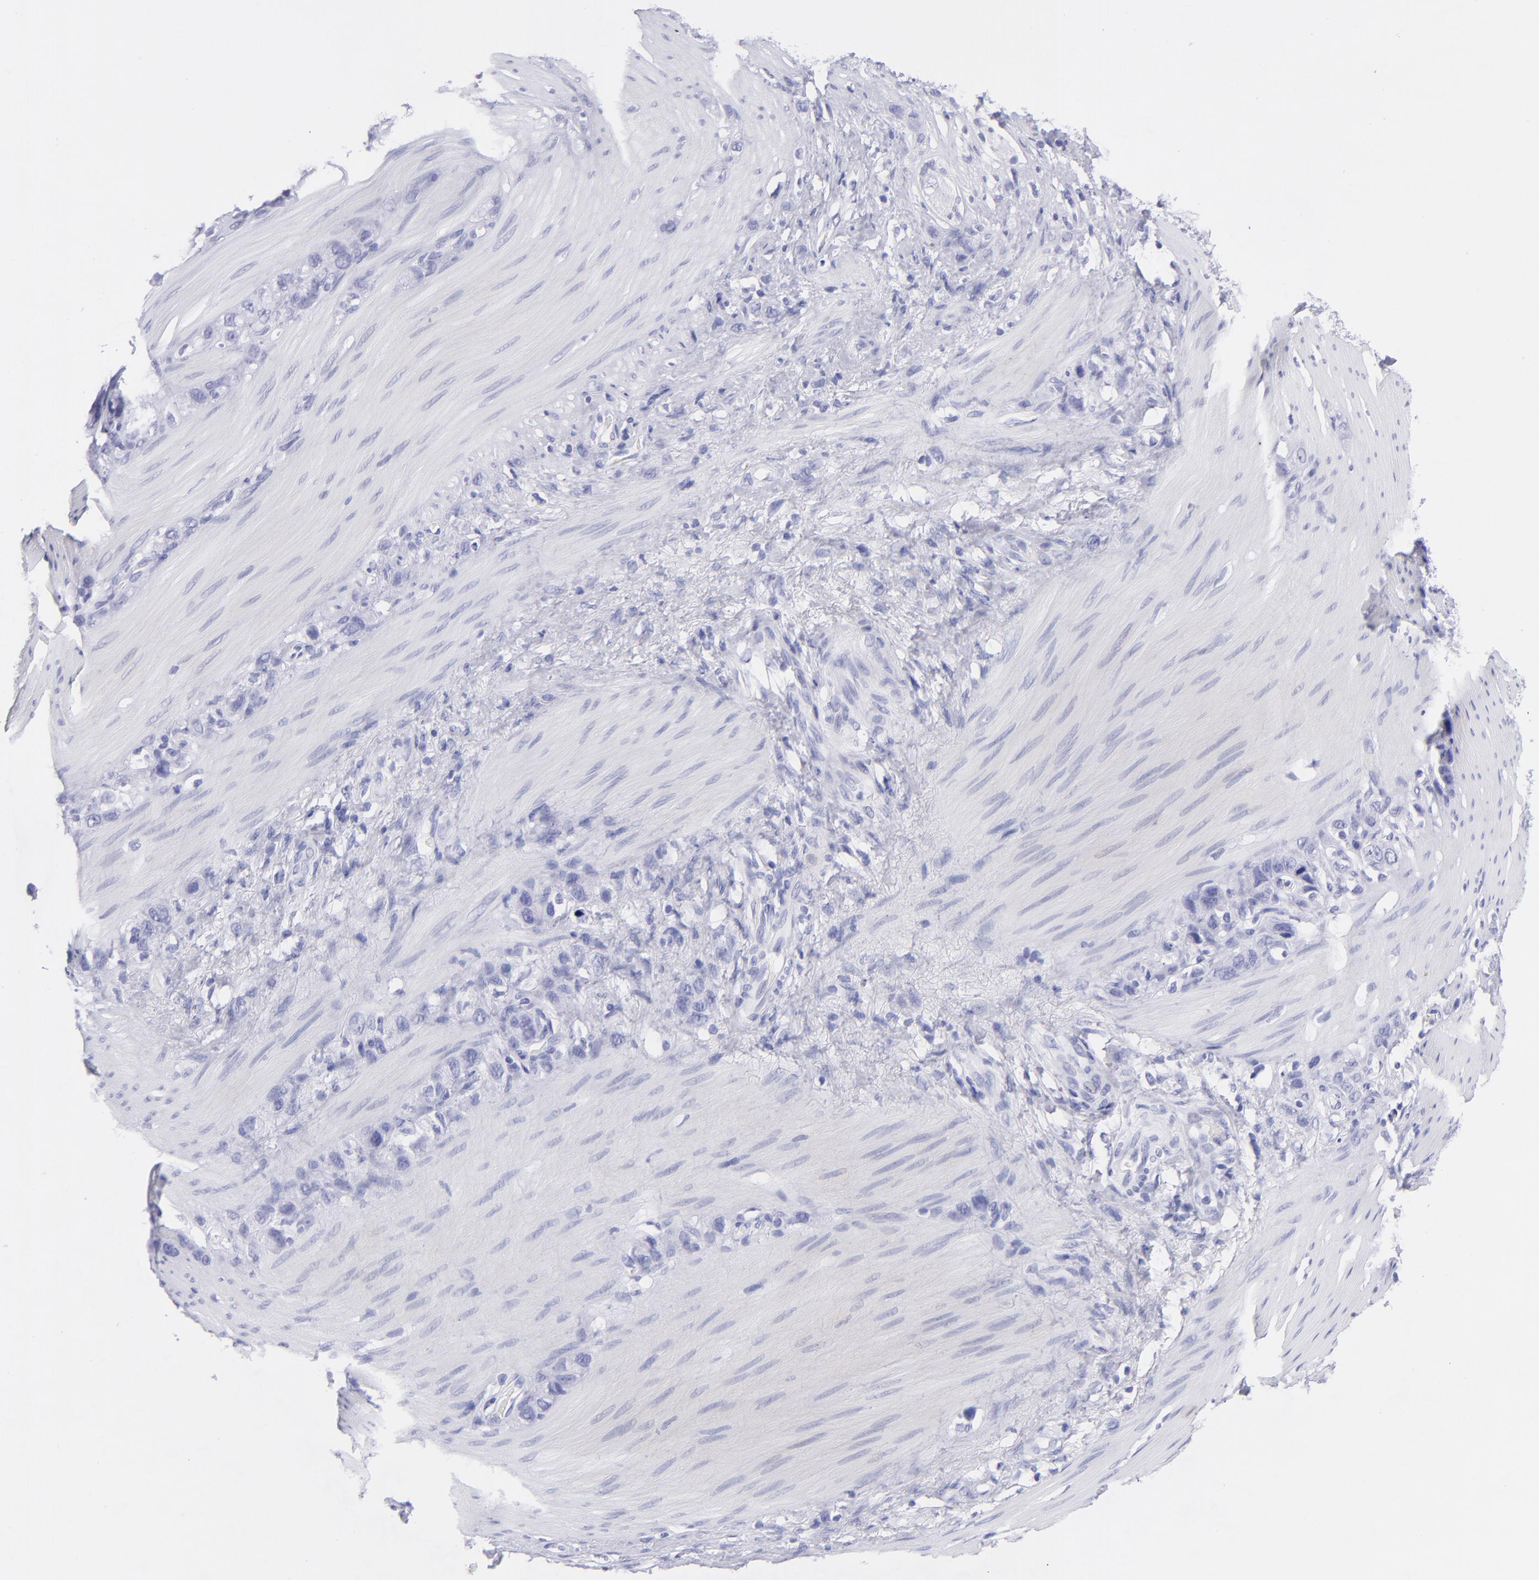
{"staining": {"intensity": "negative", "quantity": "none", "location": "none"}, "tissue": "stomach cancer", "cell_type": "Tumor cells", "image_type": "cancer", "snomed": [{"axis": "morphology", "description": "Normal tissue, NOS"}, {"axis": "morphology", "description": "Adenocarcinoma, NOS"}, {"axis": "morphology", "description": "Adenocarcinoma, High grade"}, {"axis": "topography", "description": "Stomach, upper"}, {"axis": "topography", "description": "Stomach"}], "caption": "High power microscopy photomicrograph of an IHC image of high-grade adenocarcinoma (stomach), revealing no significant staining in tumor cells.", "gene": "CNP", "patient": {"sex": "female", "age": 65}}